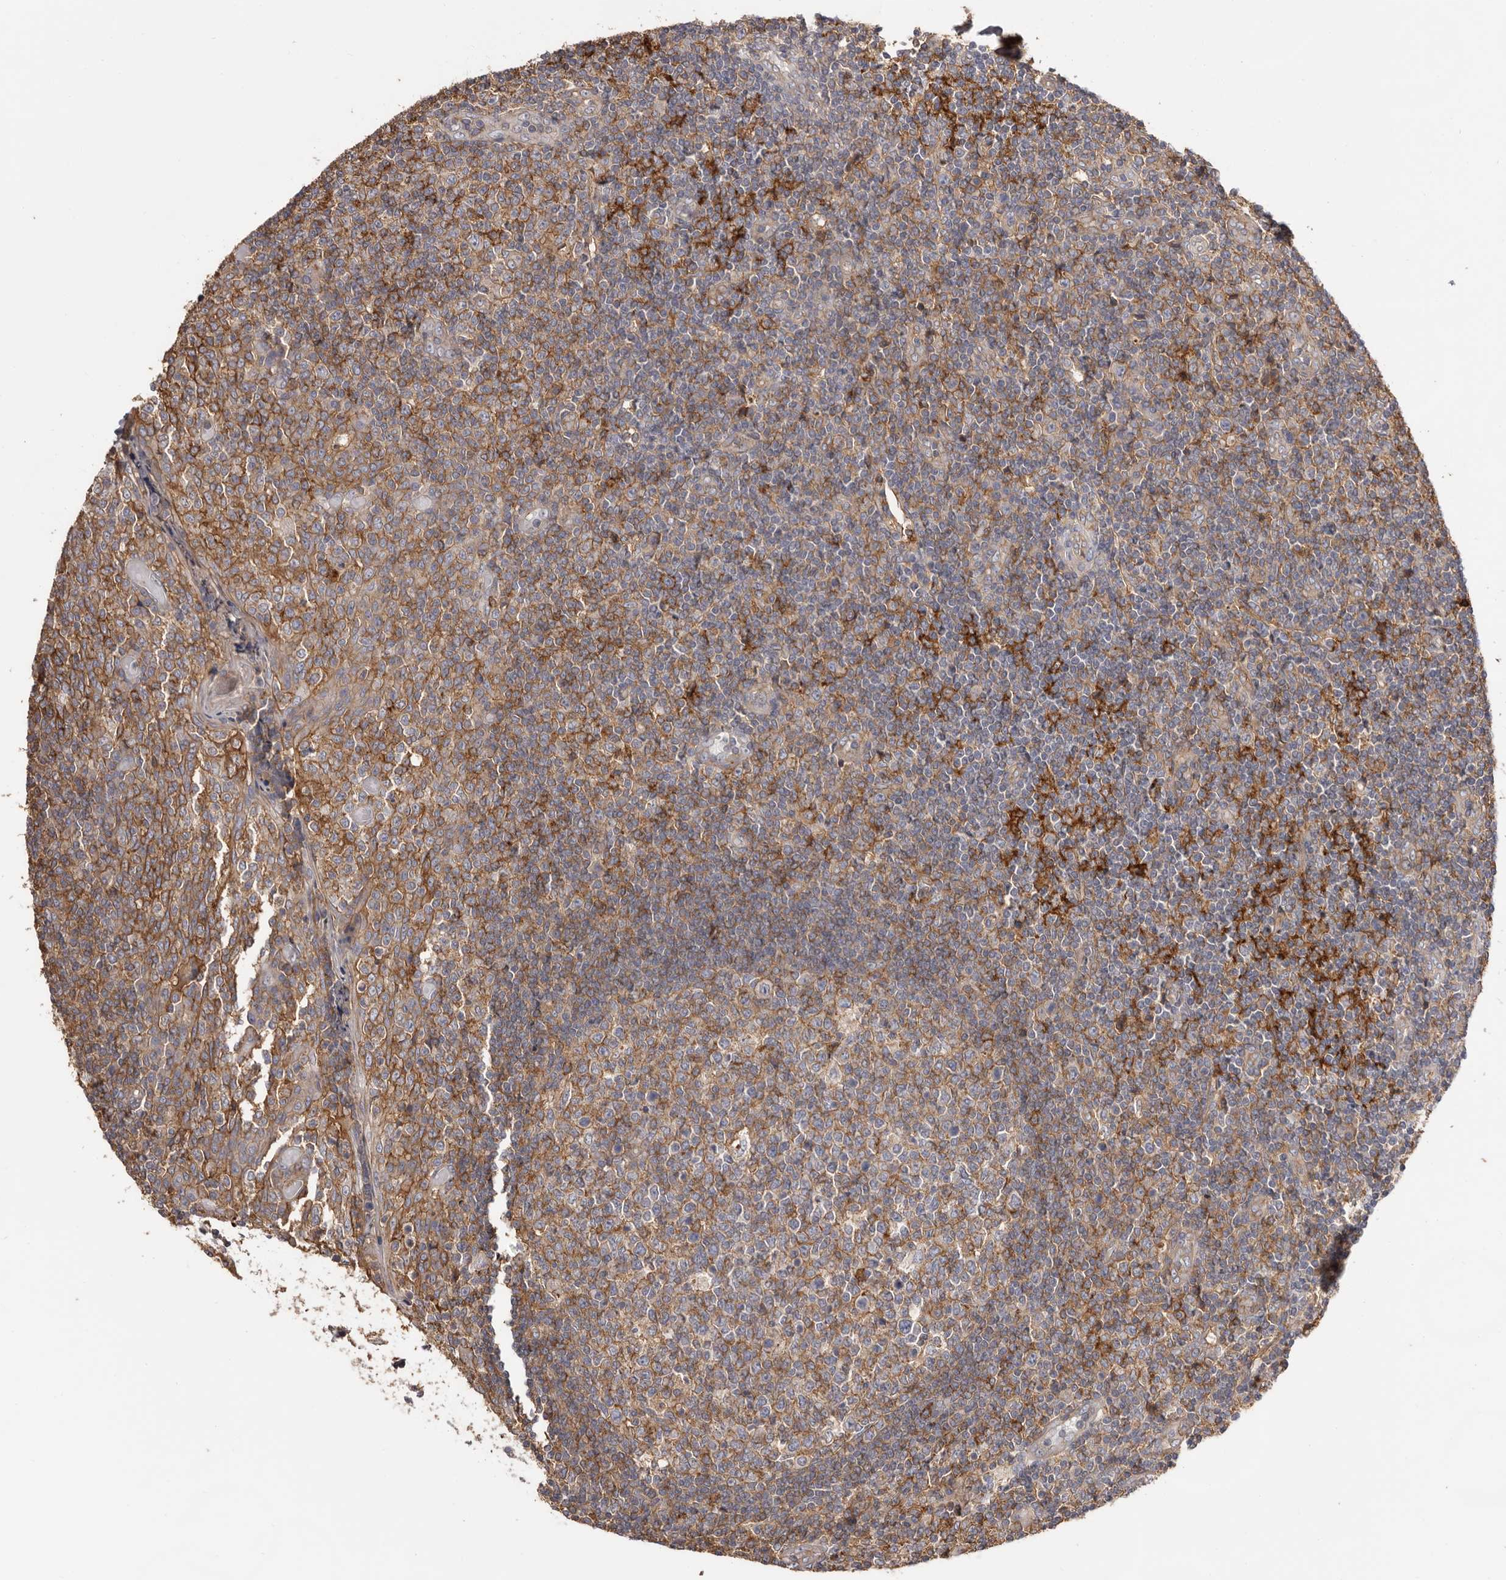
{"staining": {"intensity": "moderate", "quantity": ">75%", "location": "cytoplasmic/membranous"}, "tissue": "tonsil", "cell_type": "Germinal center cells", "image_type": "normal", "snomed": [{"axis": "morphology", "description": "Normal tissue, NOS"}, {"axis": "topography", "description": "Tonsil"}], "caption": "Immunohistochemical staining of benign tonsil demonstrates medium levels of moderate cytoplasmic/membranous positivity in about >75% of germinal center cells.", "gene": "MMACHC", "patient": {"sex": "female", "age": 19}}